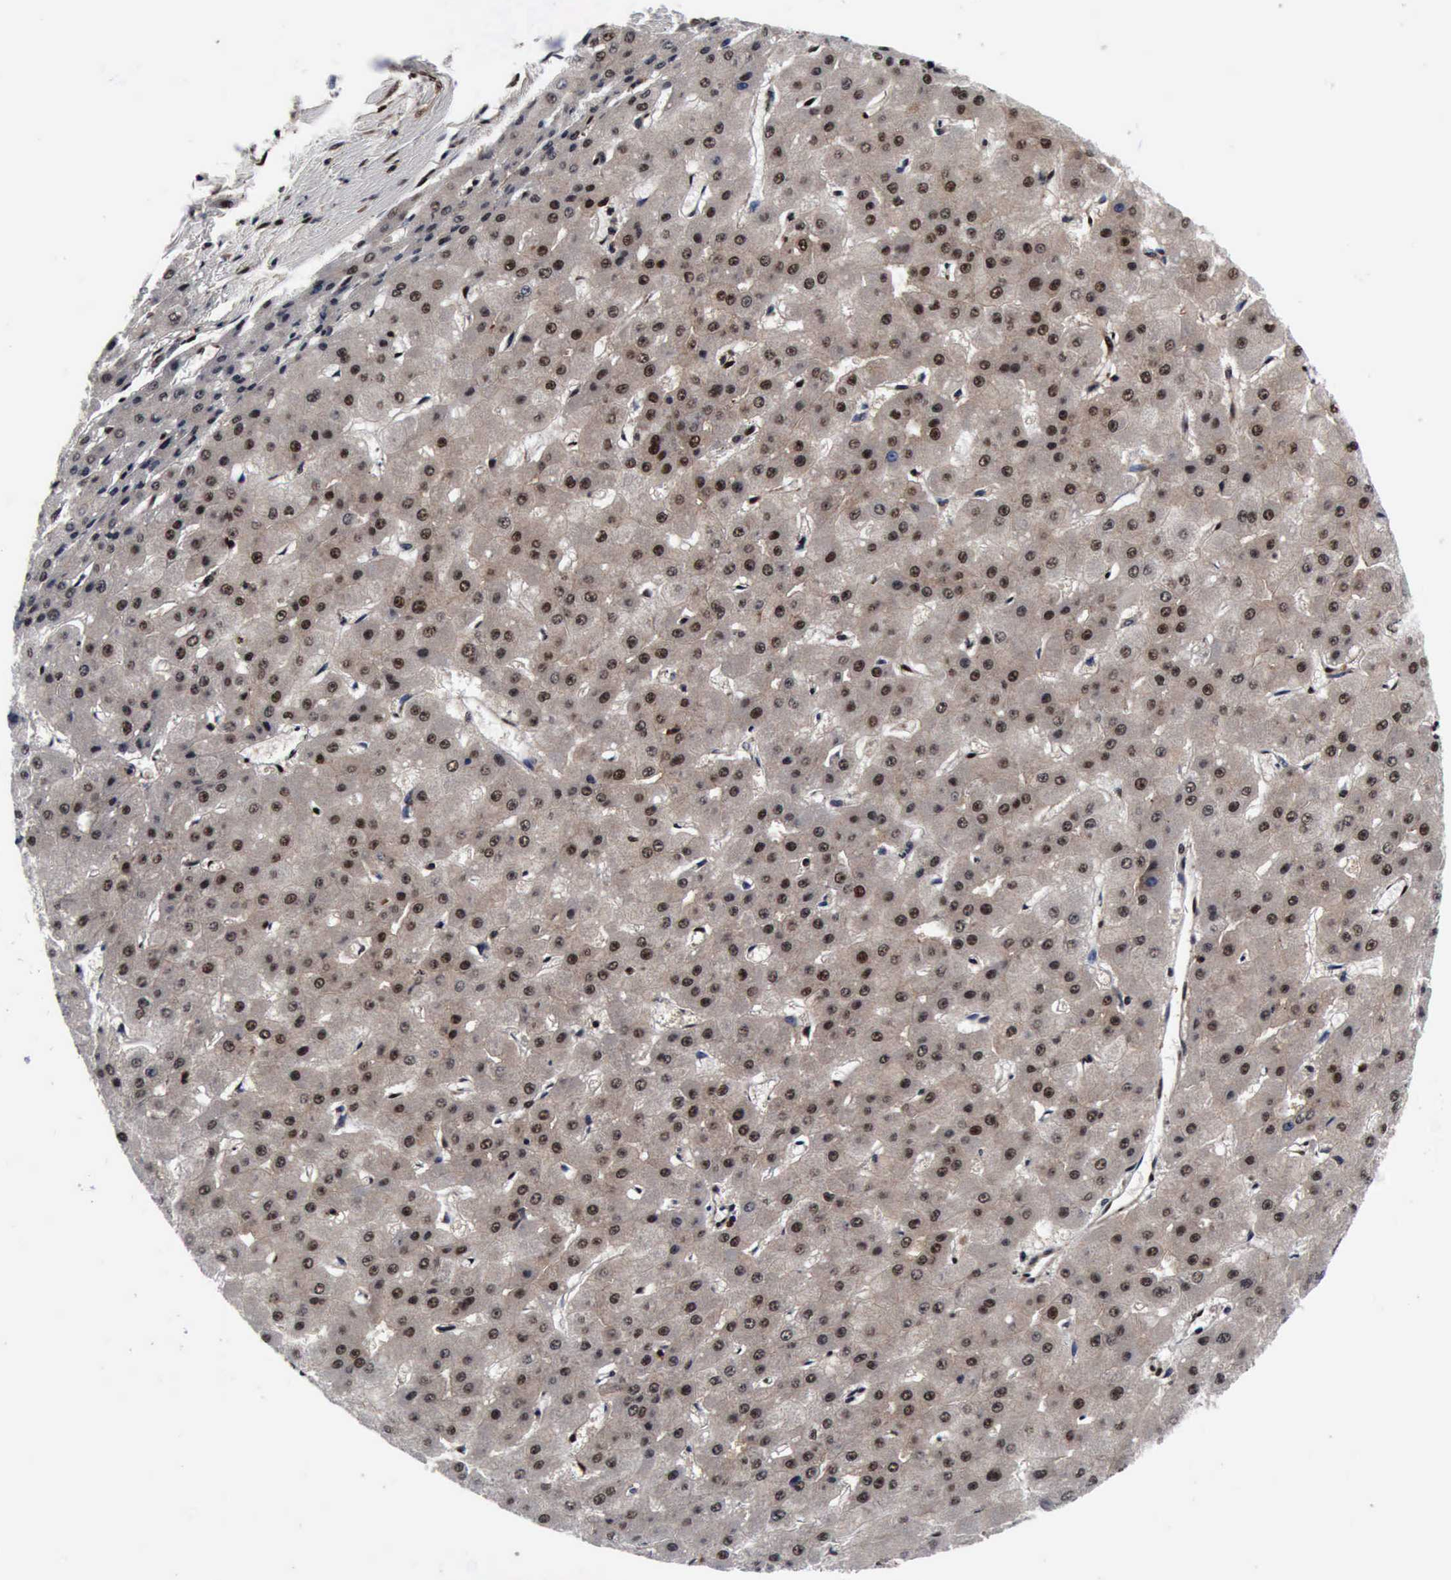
{"staining": {"intensity": "weak", "quantity": "25%-75%", "location": "cytoplasmic/membranous,nuclear"}, "tissue": "liver cancer", "cell_type": "Tumor cells", "image_type": "cancer", "snomed": [{"axis": "morphology", "description": "Carcinoma, Hepatocellular, NOS"}, {"axis": "topography", "description": "Liver"}], "caption": "Human liver cancer stained with a brown dye displays weak cytoplasmic/membranous and nuclear positive staining in about 25%-75% of tumor cells.", "gene": "UBC", "patient": {"sex": "female", "age": 52}}